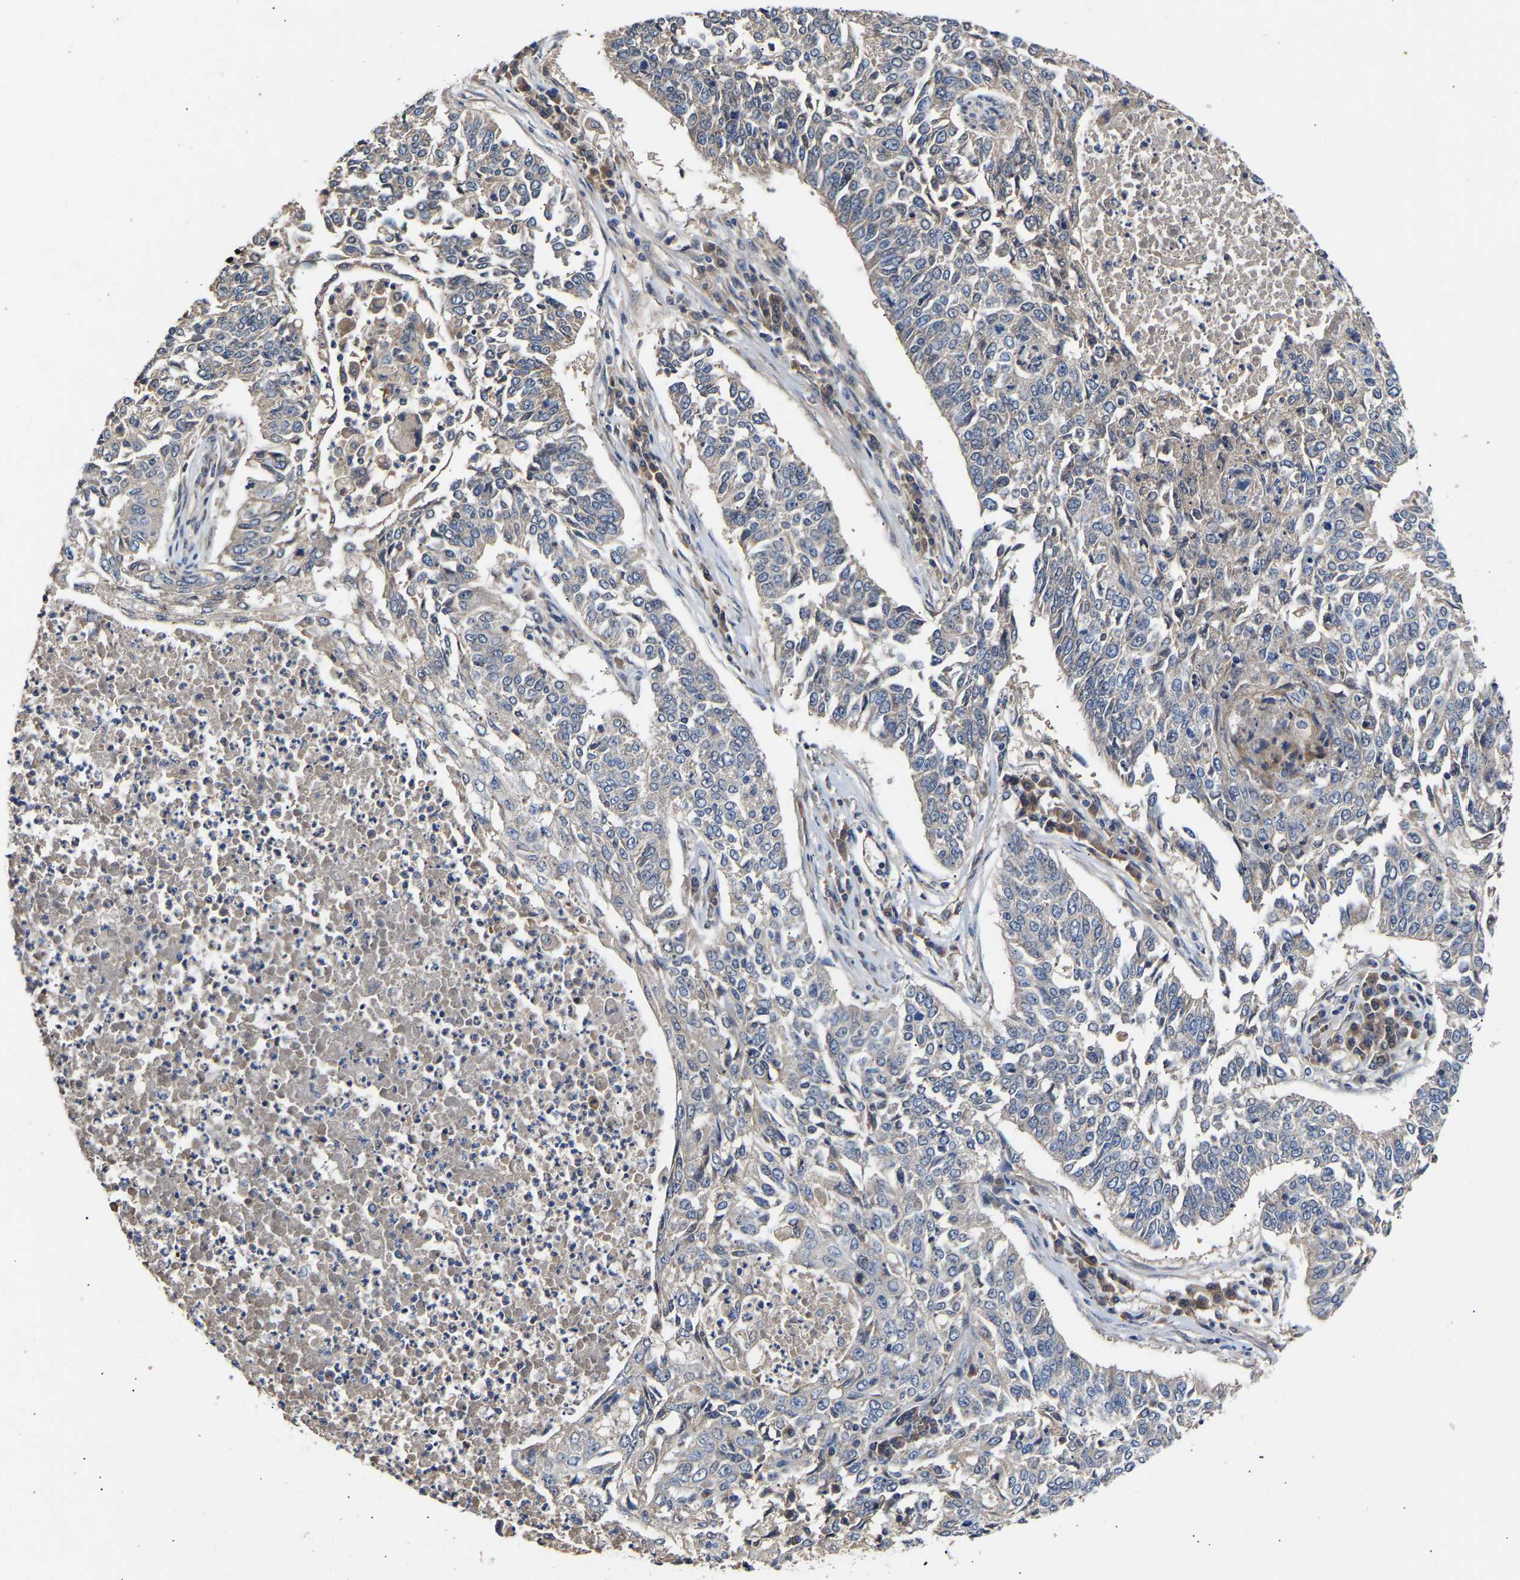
{"staining": {"intensity": "negative", "quantity": "none", "location": "none"}, "tissue": "lung cancer", "cell_type": "Tumor cells", "image_type": "cancer", "snomed": [{"axis": "morphology", "description": "Normal tissue, NOS"}, {"axis": "morphology", "description": "Squamous cell carcinoma, NOS"}, {"axis": "topography", "description": "Cartilage tissue"}, {"axis": "topography", "description": "Bronchus"}, {"axis": "topography", "description": "Lung"}], "caption": "Lung squamous cell carcinoma stained for a protein using immunohistochemistry demonstrates no positivity tumor cells.", "gene": "KASH5", "patient": {"sex": "female", "age": 49}}